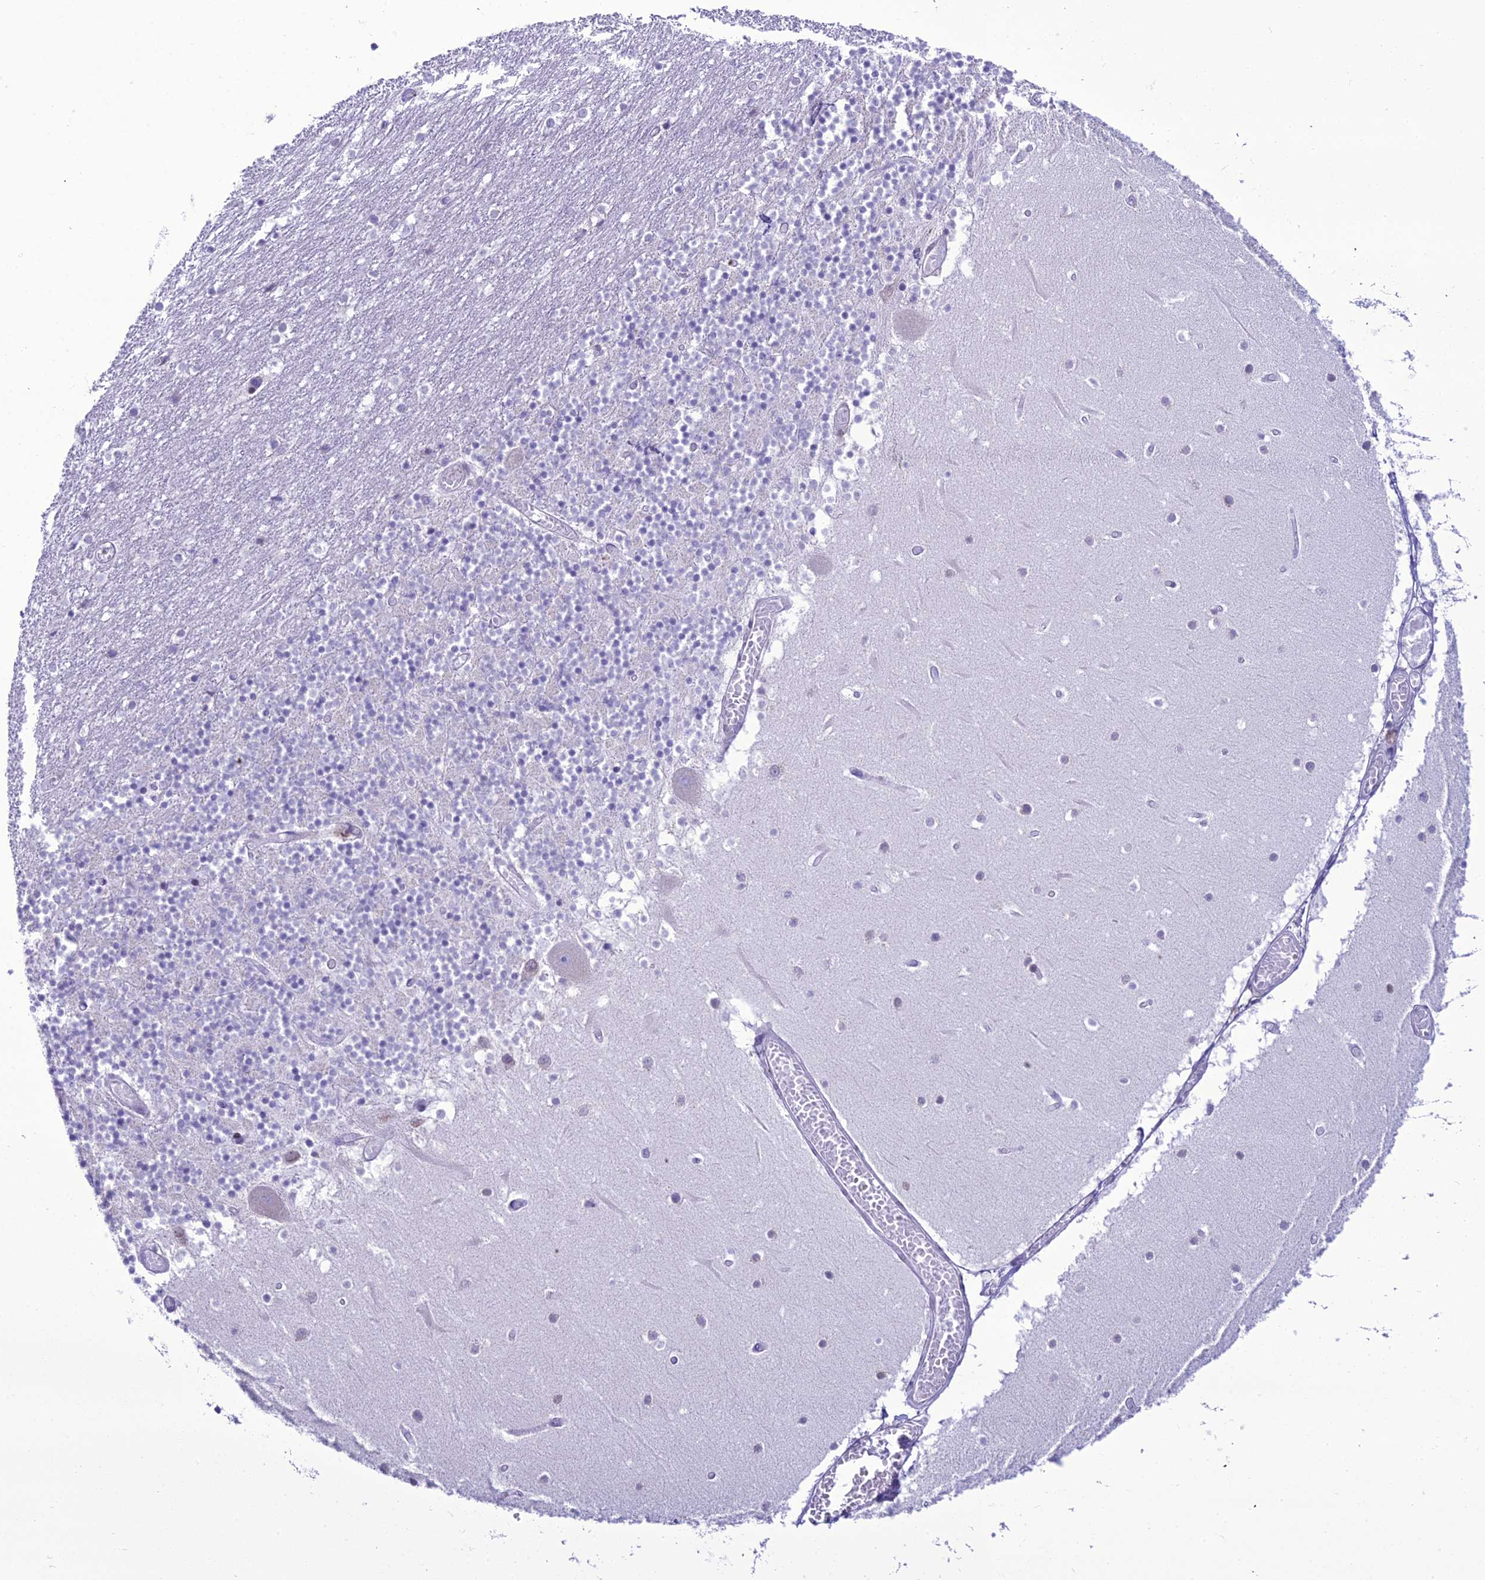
{"staining": {"intensity": "negative", "quantity": "none", "location": "none"}, "tissue": "cerebellum", "cell_type": "Cells in granular layer", "image_type": "normal", "snomed": [{"axis": "morphology", "description": "Normal tissue, NOS"}, {"axis": "topography", "description": "Cerebellum"}], "caption": "Protein analysis of unremarkable cerebellum shows no significant positivity in cells in granular layer.", "gene": "B9D2", "patient": {"sex": "female", "age": 28}}